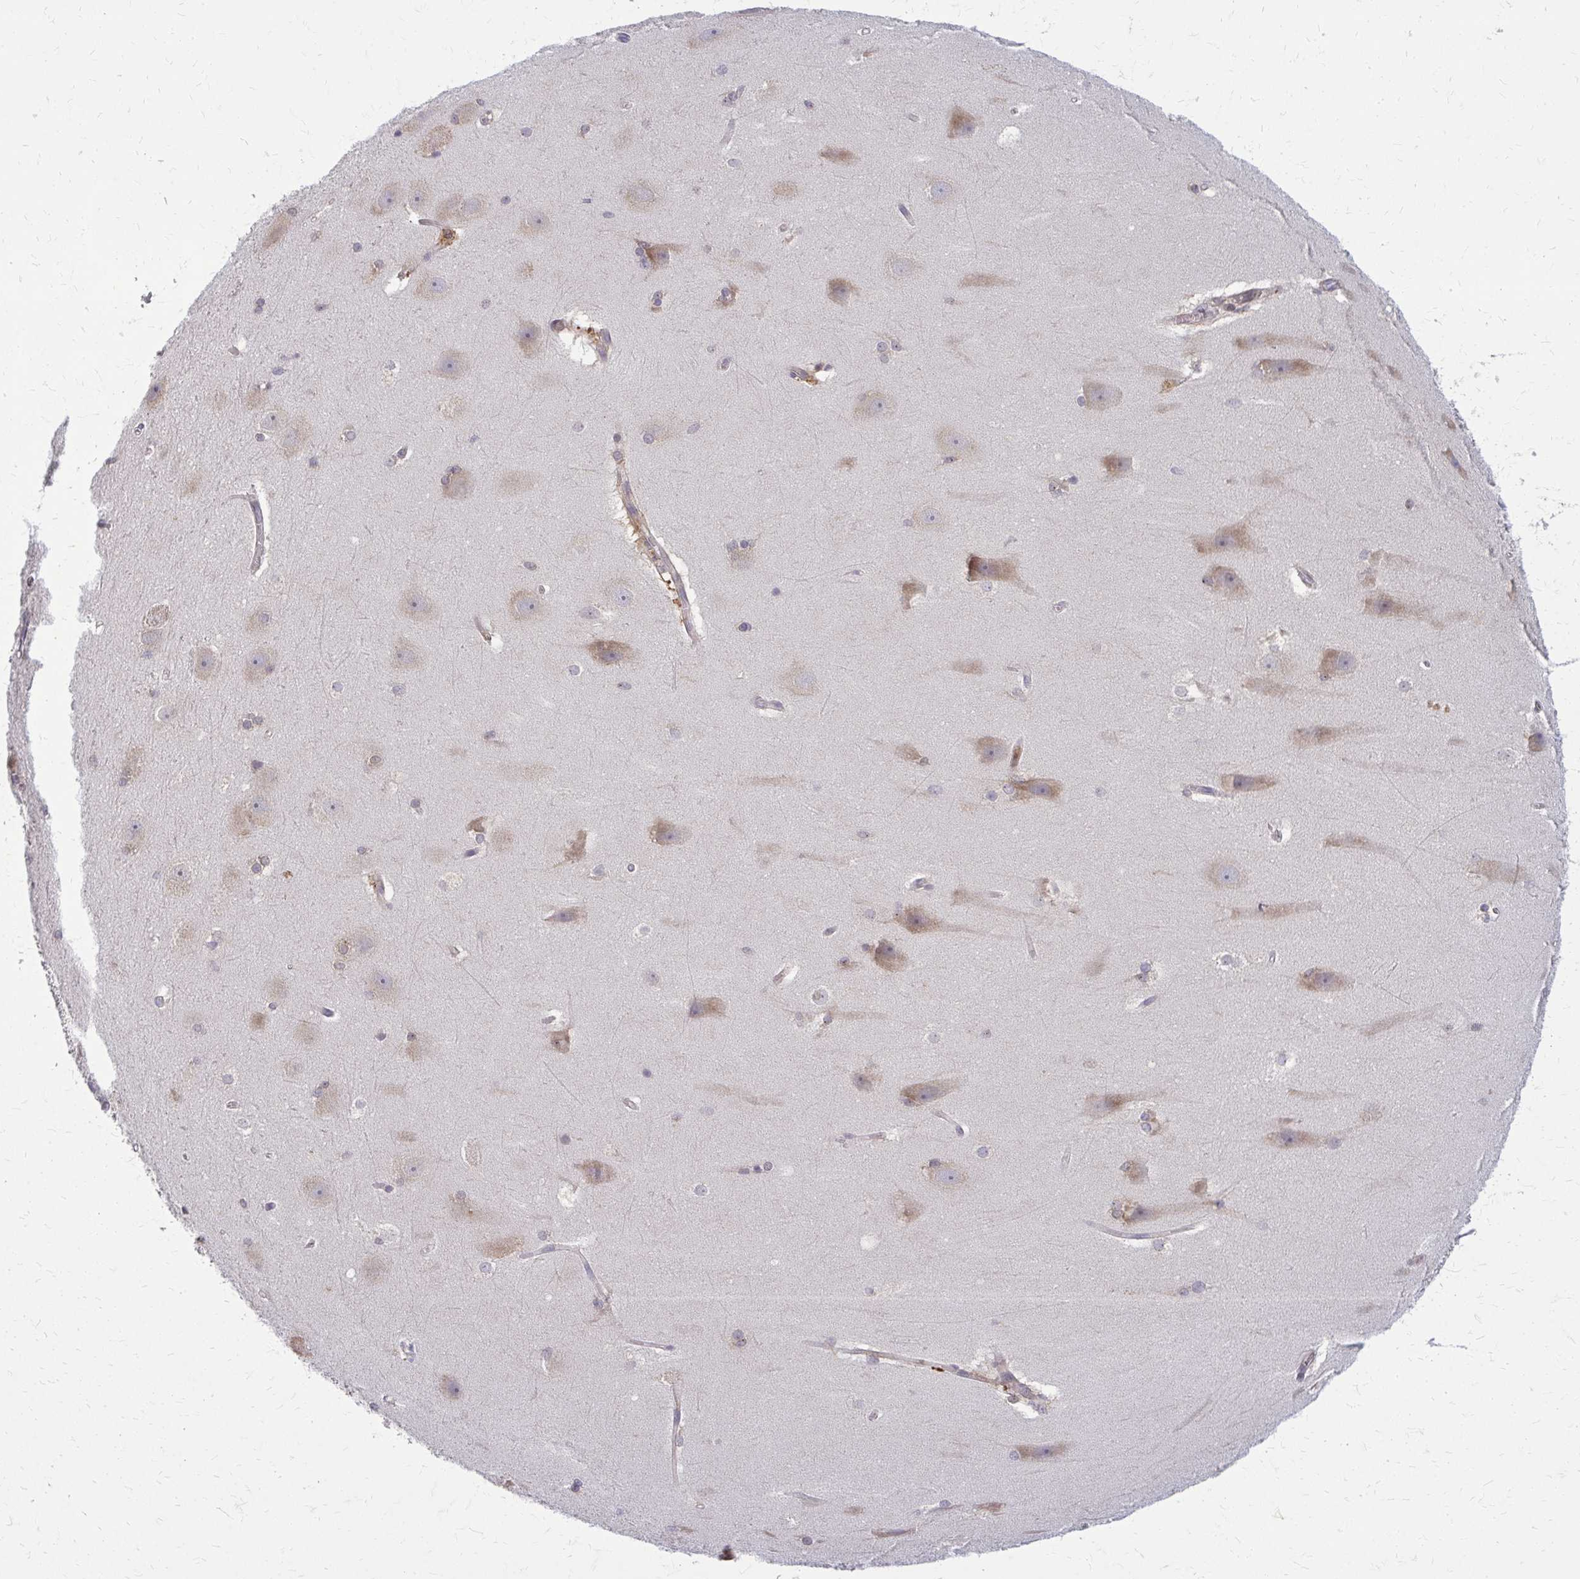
{"staining": {"intensity": "negative", "quantity": "none", "location": "none"}, "tissue": "hippocampus", "cell_type": "Glial cells", "image_type": "normal", "snomed": [{"axis": "morphology", "description": "Normal tissue, NOS"}, {"axis": "topography", "description": "Cerebral cortex"}, {"axis": "topography", "description": "Hippocampus"}], "caption": "The immunohistochemistry image has no significant staining in glial cells of hippocampus.", "gene": "OXNAD1", "patient": {"sex": "female", "age": 19}}